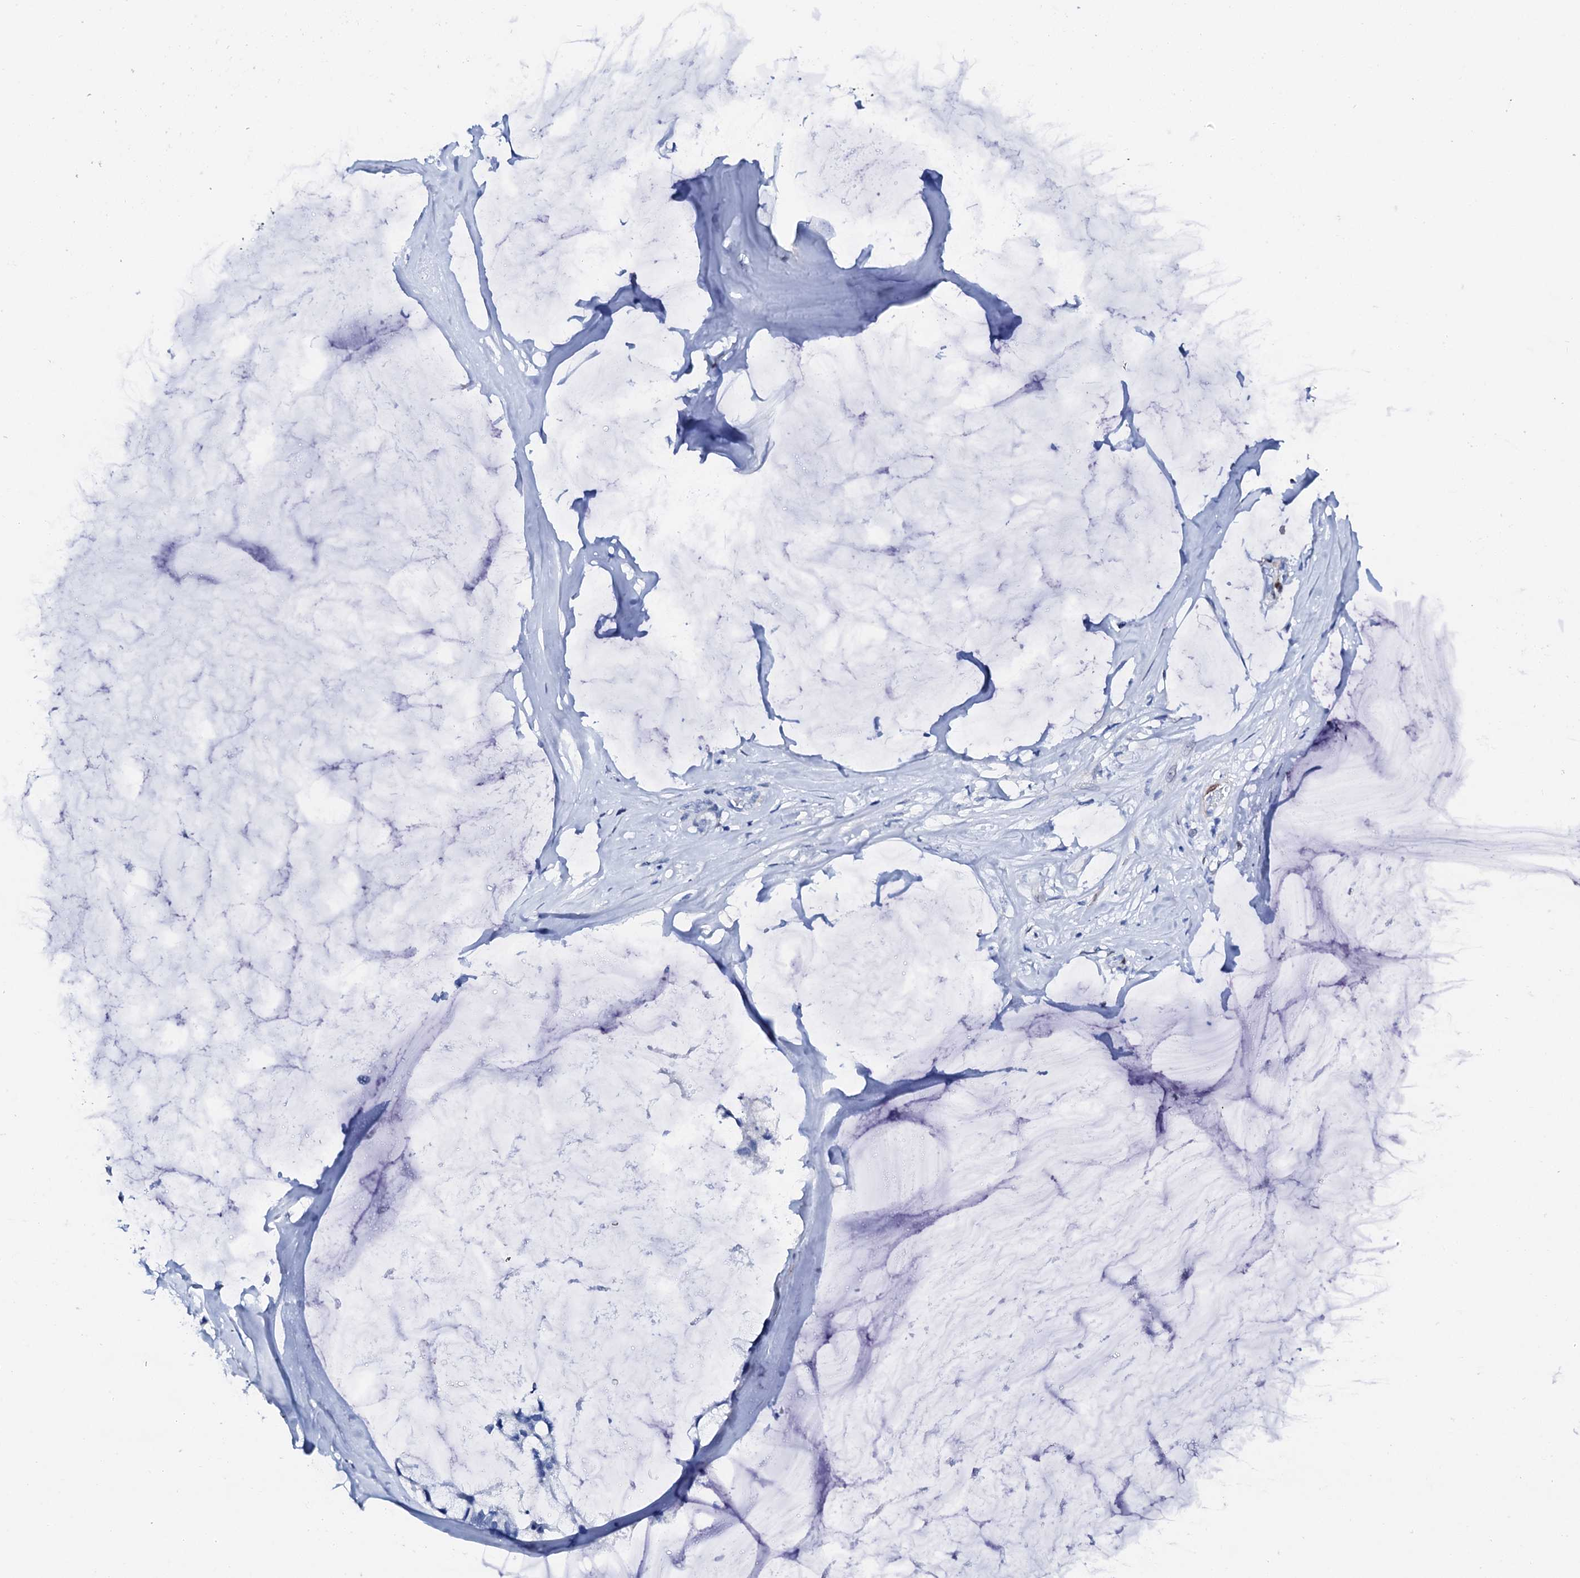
{"staining": {"intensity": "negative", "quantity": "none", "location": "none"}, "tissue": "ovarian cancer", "cell_type": "Tumor cells", "image_type": "cancer", "snomed": [{"axis": "morphology", "description": "Cystadenocarcinoma, mucinous, NOS"}, {"axis": "topography", "description": "Ovary"}], "caption": "Immunohistochemistry (IHC) image of neoplastic tissue: human ovarian cancer (mucinous cystadenocarcinoma) stained with DAB shows no significant protein positivity in tumor cells.", "gene": "NRIP2", "patient": {"sex": "female", "age": 39}}